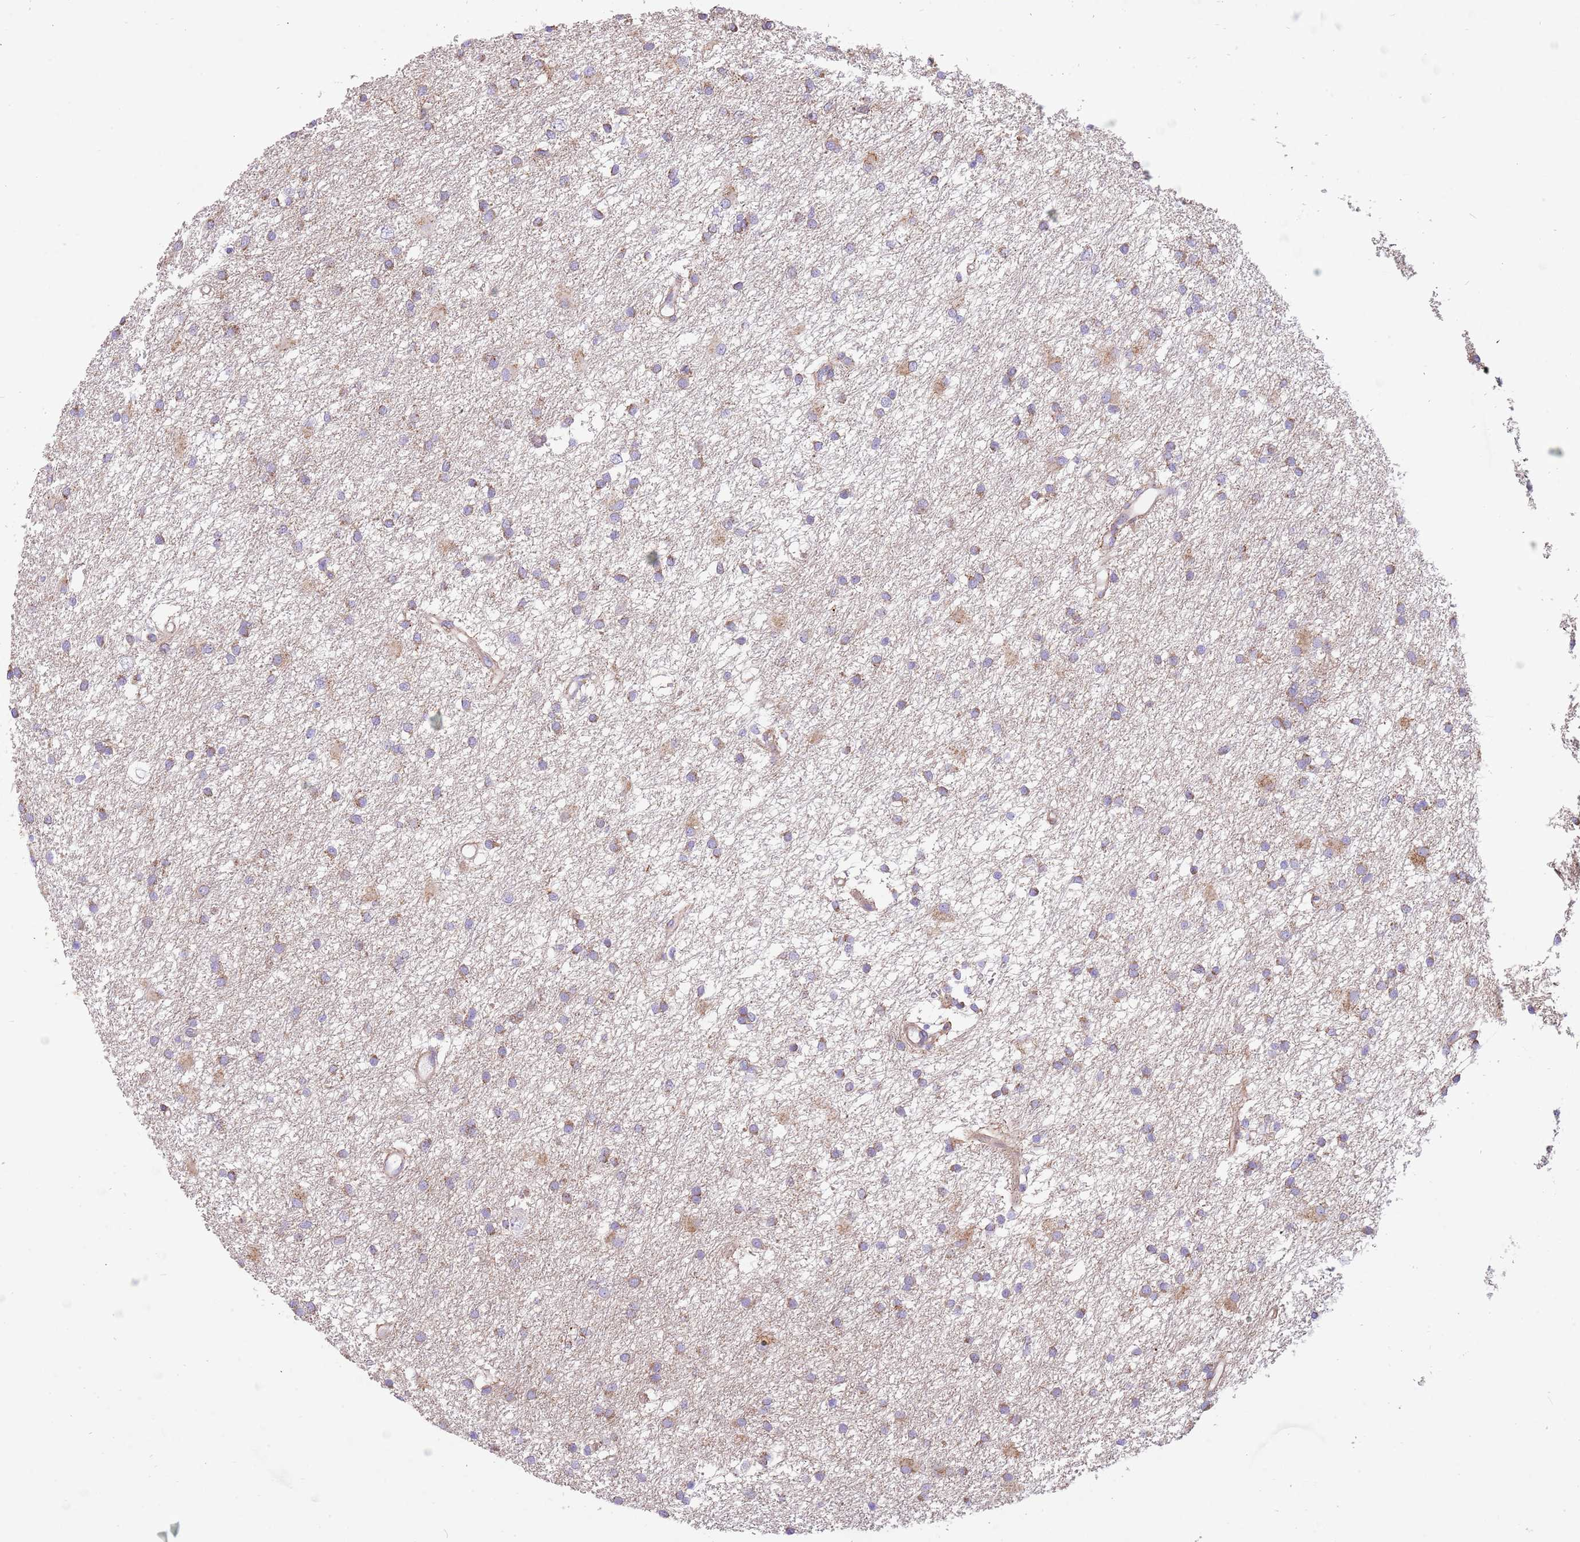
{"staining": {"intensity": "moderate", "quantity": "25%-75%", "location": "cytoplasmic/membranous"}, "tissue": "glioma", "cell_type": "Tumor cells", "image_type": "cancer", "snomed": [{"axis": "morphology", "description": "Glioma, malignant, High grade"}, {"axis": "topography", "description": "Brain"}], "caption": "High-magnification brightfield microscopy of glioma stained with DAB (brown) and counterstained with hematoxylin (blue). tumor cells exhibit moderate cytoplasmic/membranous staining is seen in about25%-75% of cells. The protein of interest is shown in brown color, while the nuclei are stained blue.", "gene": "SERINC3", "patient": {"sex": "male", "age": 77}}